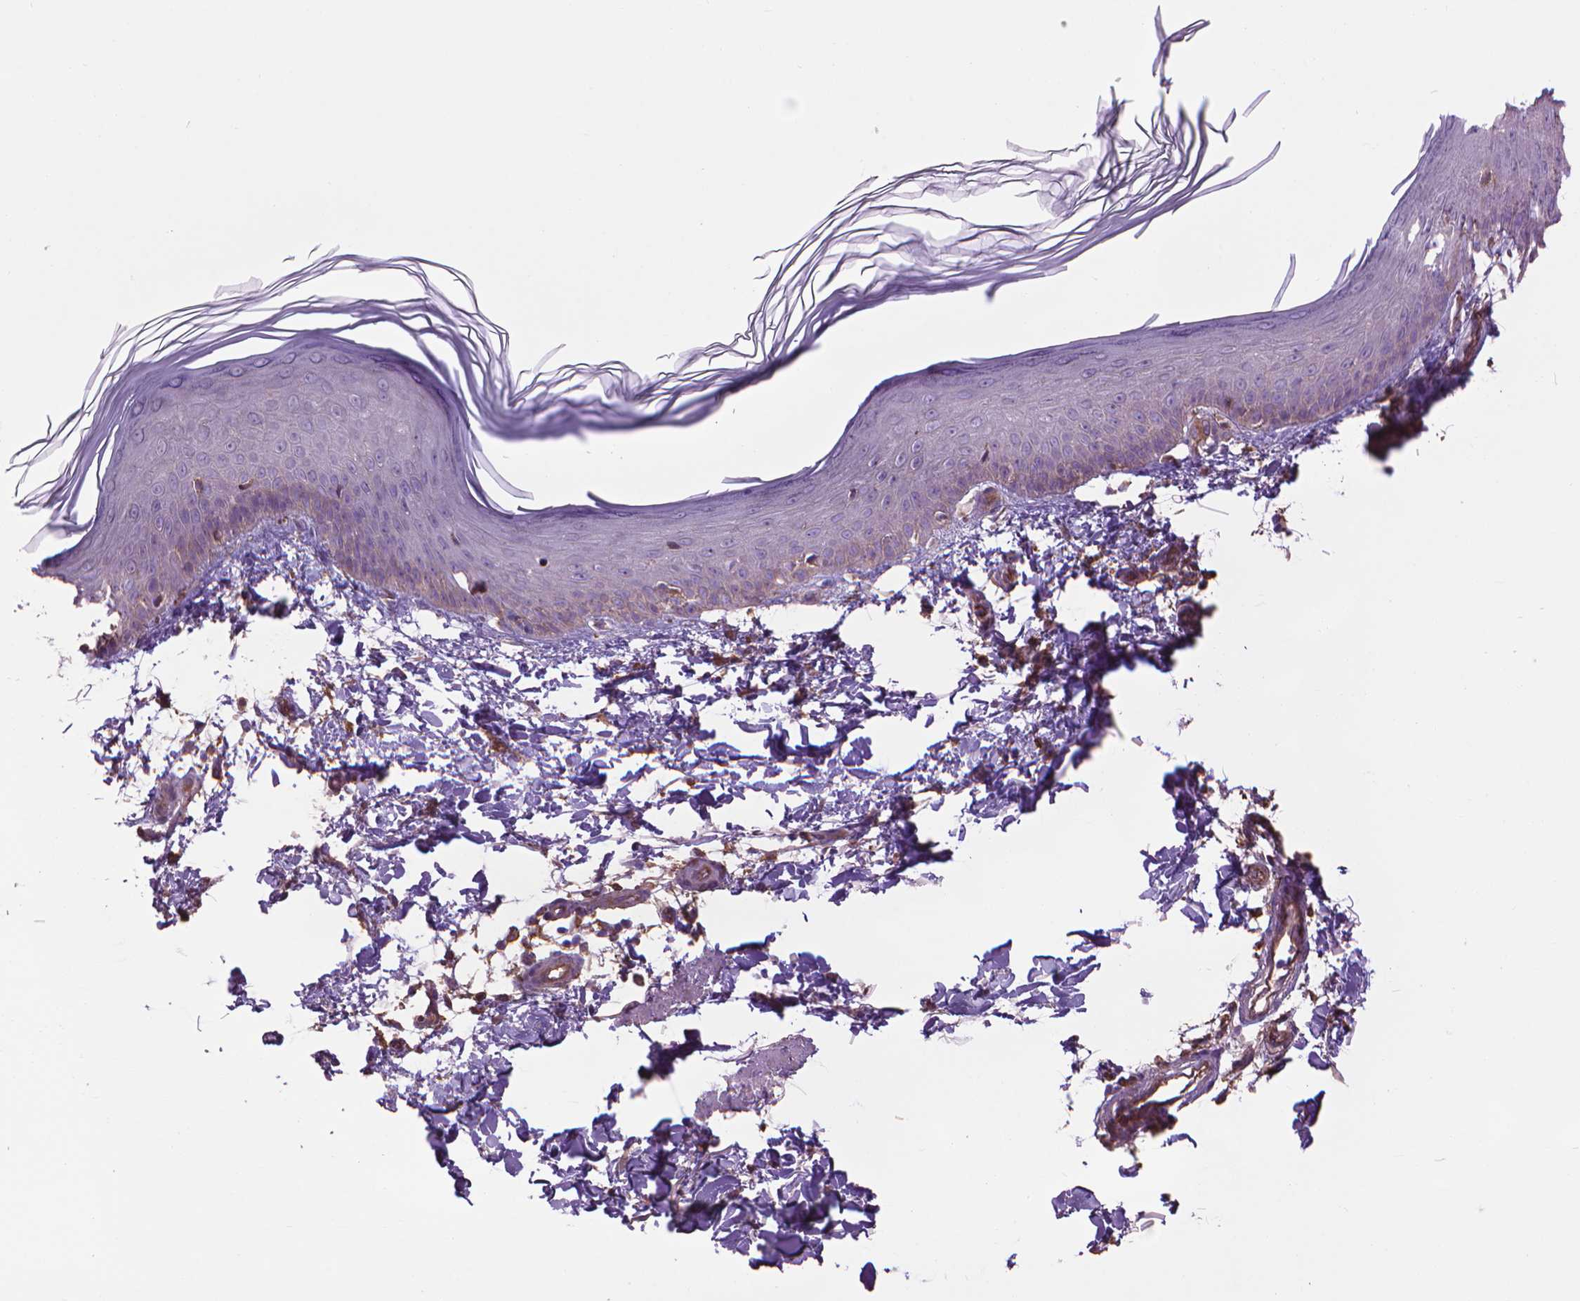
{"staining": {"intensity": "weak", "quantity": ">75%", "location": "cytoplasmic/membranous"}, "tissue": "skin", "cell_type": "Fibroblasts", "image_type": "normal", "snomed": [{"axis": "morphology", "description": "Normal tissue, NOS"}, {"axis": "topography", "description": "Skin"}], "caption": "Protein expression analysis of normal skin displays weak cytoplasmic/membranous staining in about >75% of fibroblasts.", "gene": "CORO1B", "patient": {"sex": "female", "age": 62}}